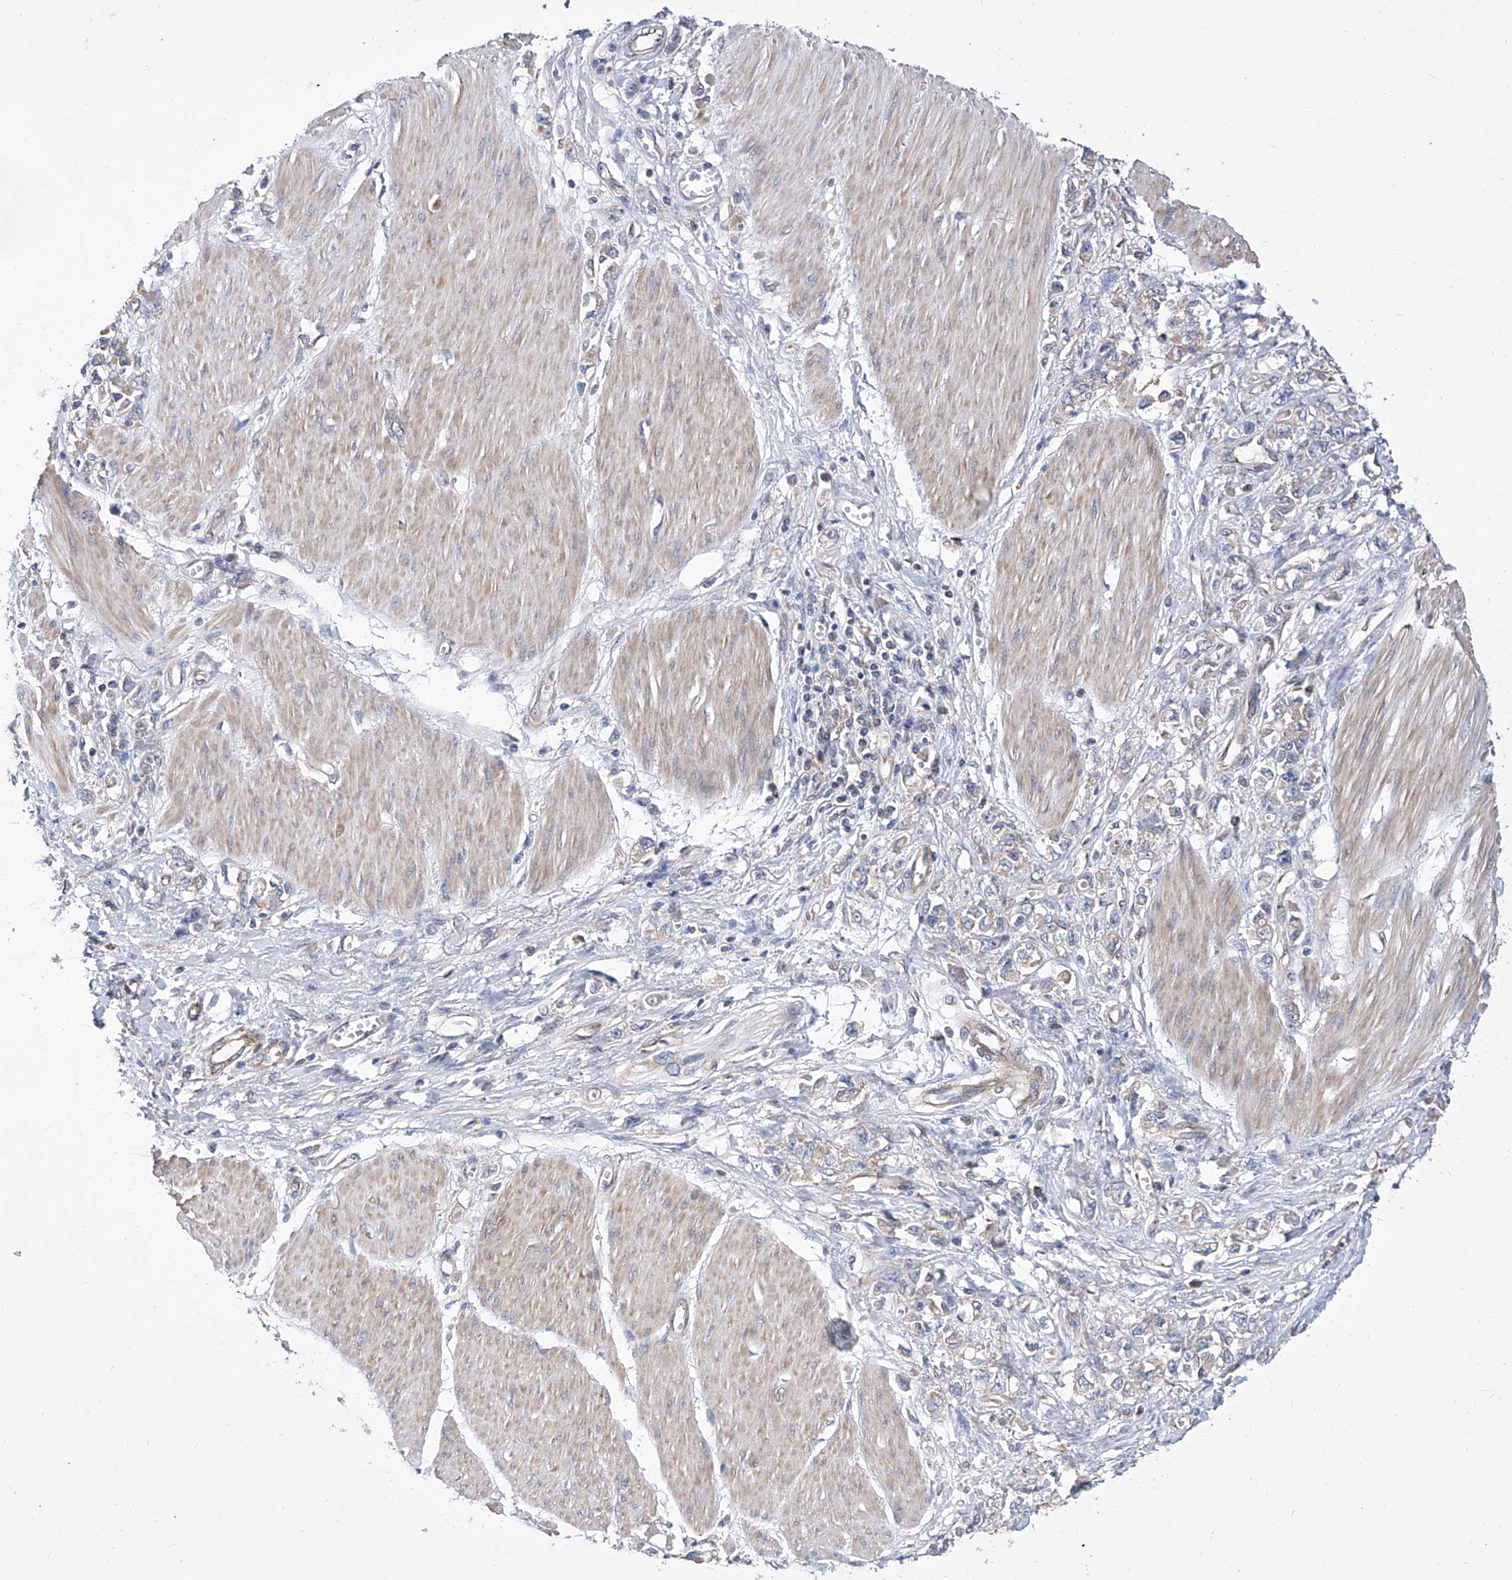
{"staining": {"intensity": "weak", "quantity": "<25%", "location": "cytoplasmic/membranous"}, "tissue": "stomach cancer", "cell_type": "Tumor cells", "image_type": "cancer", "snomed": [{"axis": "morphology", "description": "Adenocarcinoma, NOS"}, {"axis": "topography", "description": "Stomach"}], "caption": "This histopathology image is of adenocarcinoma (stomach) stained with IHC to label a protein in brown with the nuclei are counter-stained blue. There is no staining in tumor cells.", "gene": "TJAP1", "patient": {"sex": "female", "age": 76}}